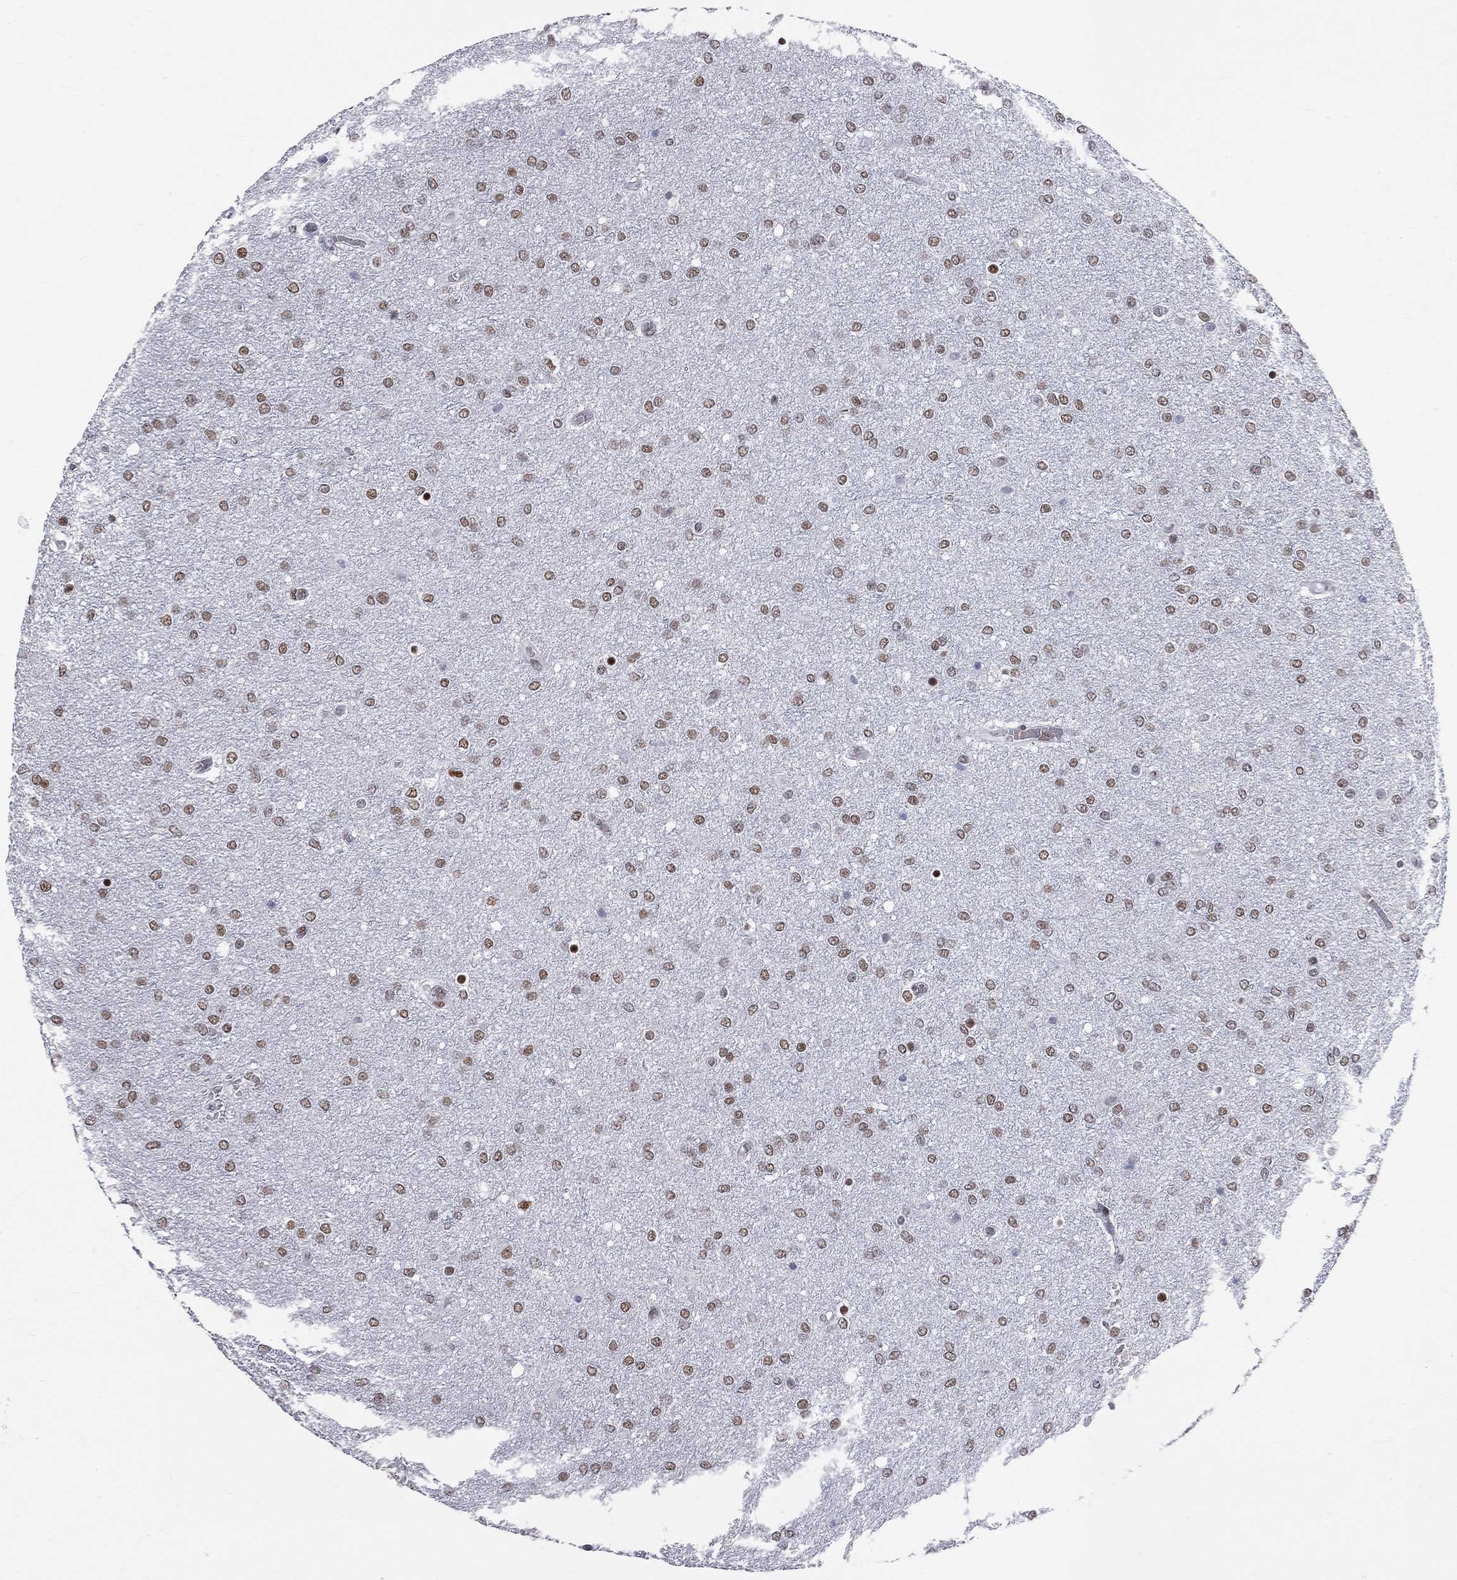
{"staining": {"intensity": "weak", "quantity": ">75%", "location": "nuclear"}, "tissue": "glioma", "cell_type": "Tumor cells", "image_type": "cancer", "snomed": [{"axis": "morphology", "description": "Glioma, malignant, High grade"}, {"axis": "topography", "description": "Brain"}], "caption": "Malignant glioma (high-grade) stained for a protein shows weak nuclear positivity in tumor cells. (DAB (3,3'-diaminobenzidine) IHC, brown staining for protein, blue staining for nuclei).", "gene": "ZBTB47", "patient": {"sex": "female", "age": 61}}